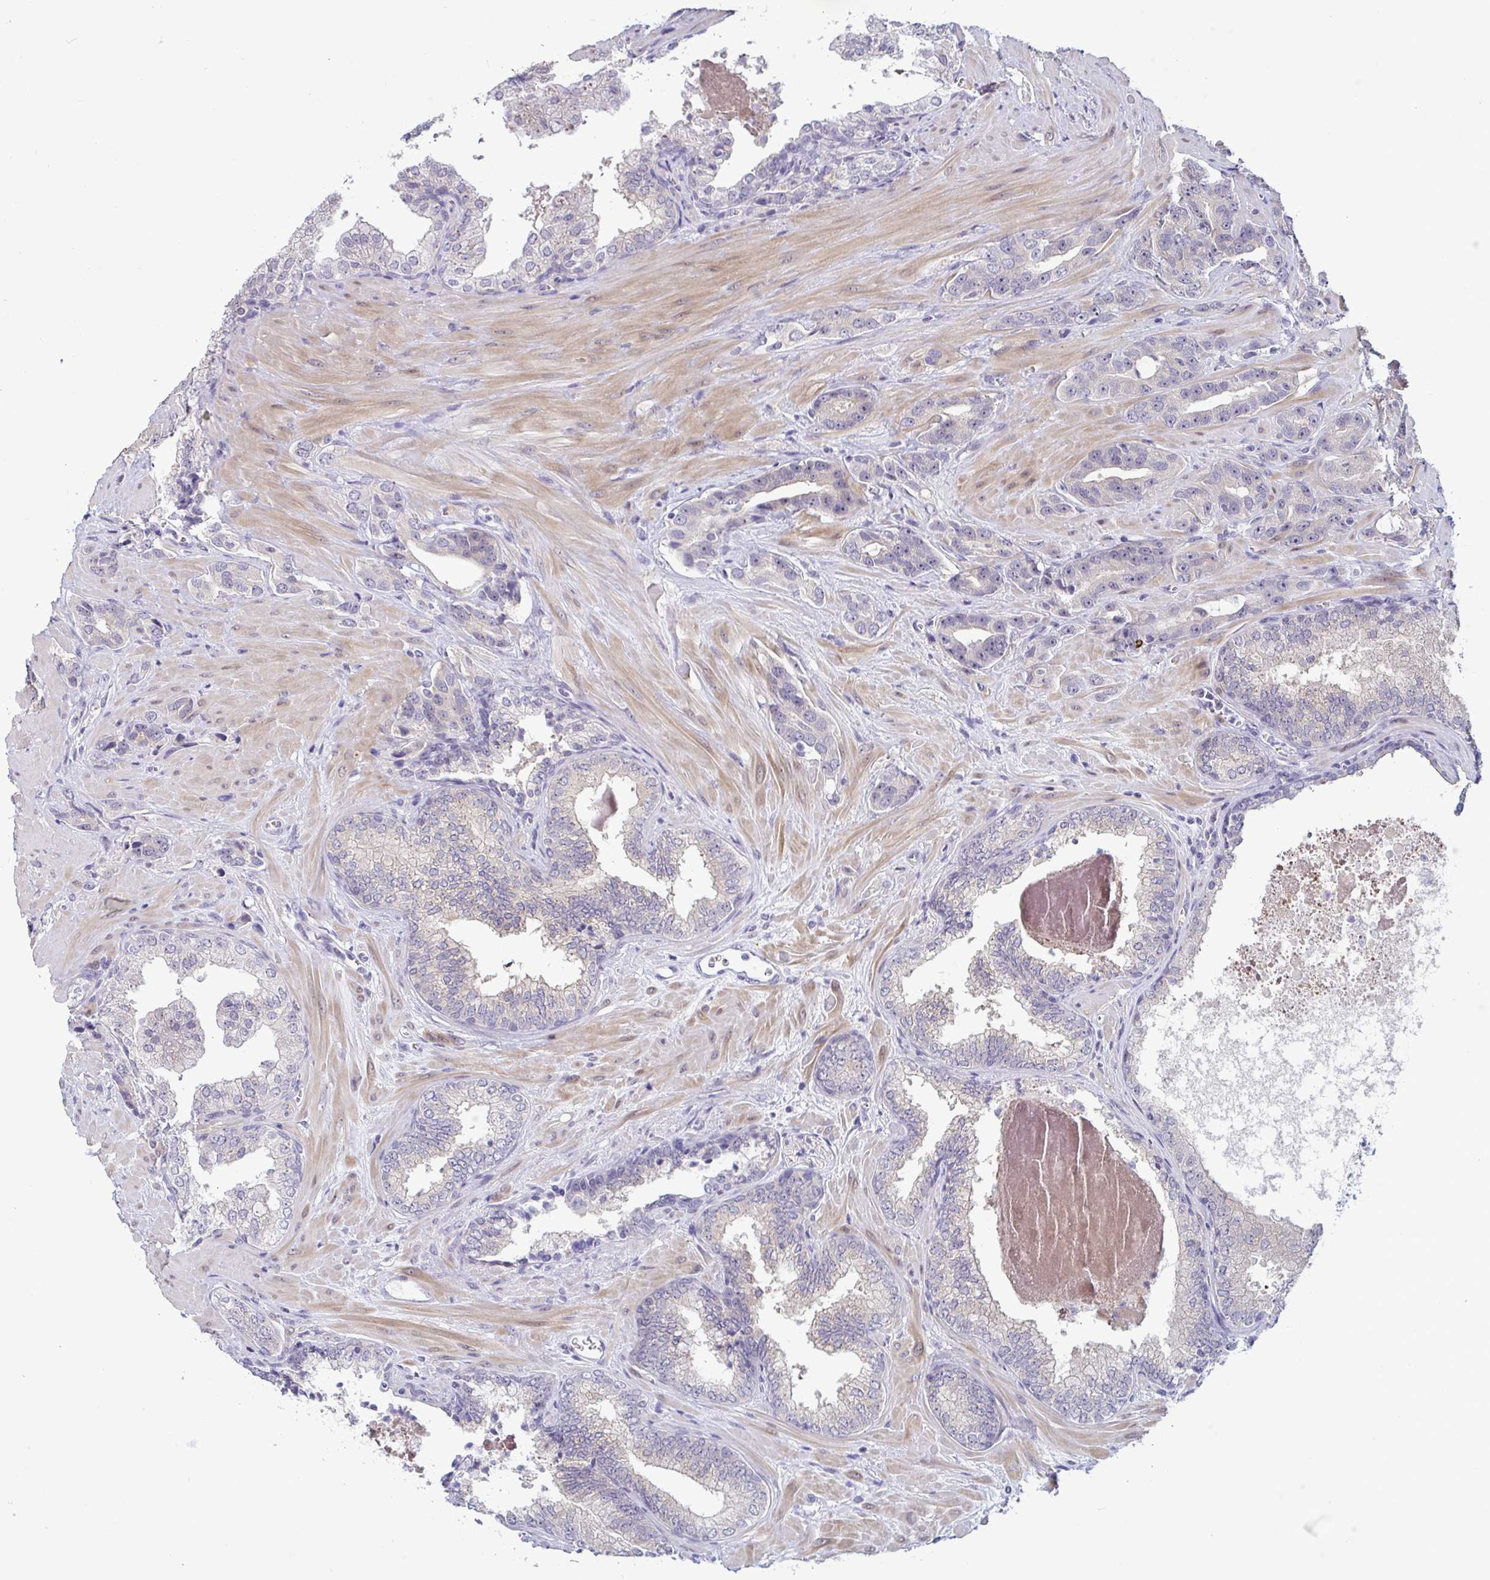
{"staining": {"intensity": "negative", "quantity": "none", "location": "none"}, "tissue": "prostate cancer", "cell_type": "Tumor cells", "image_type": "cancer", "snomed": [{"axis": "morphology", "description": "Adenocarcinoma, High grade"}, {"axis": "topography", "description": "Prostate"}], "caption": "This histopathology image is of prostate high-grade adenocarcinoma stained with immunohistochemistry (IHC) to label a protein in brown with the nuclei are counter-stained blue. There is no staining in tumor cells. (DAB (3,3'-diaminobenzidine) immunohistochemistry with hematoxylin counter stain).", "gene": "GSTM1", "patient": {"sex": "male", "age": 65}}